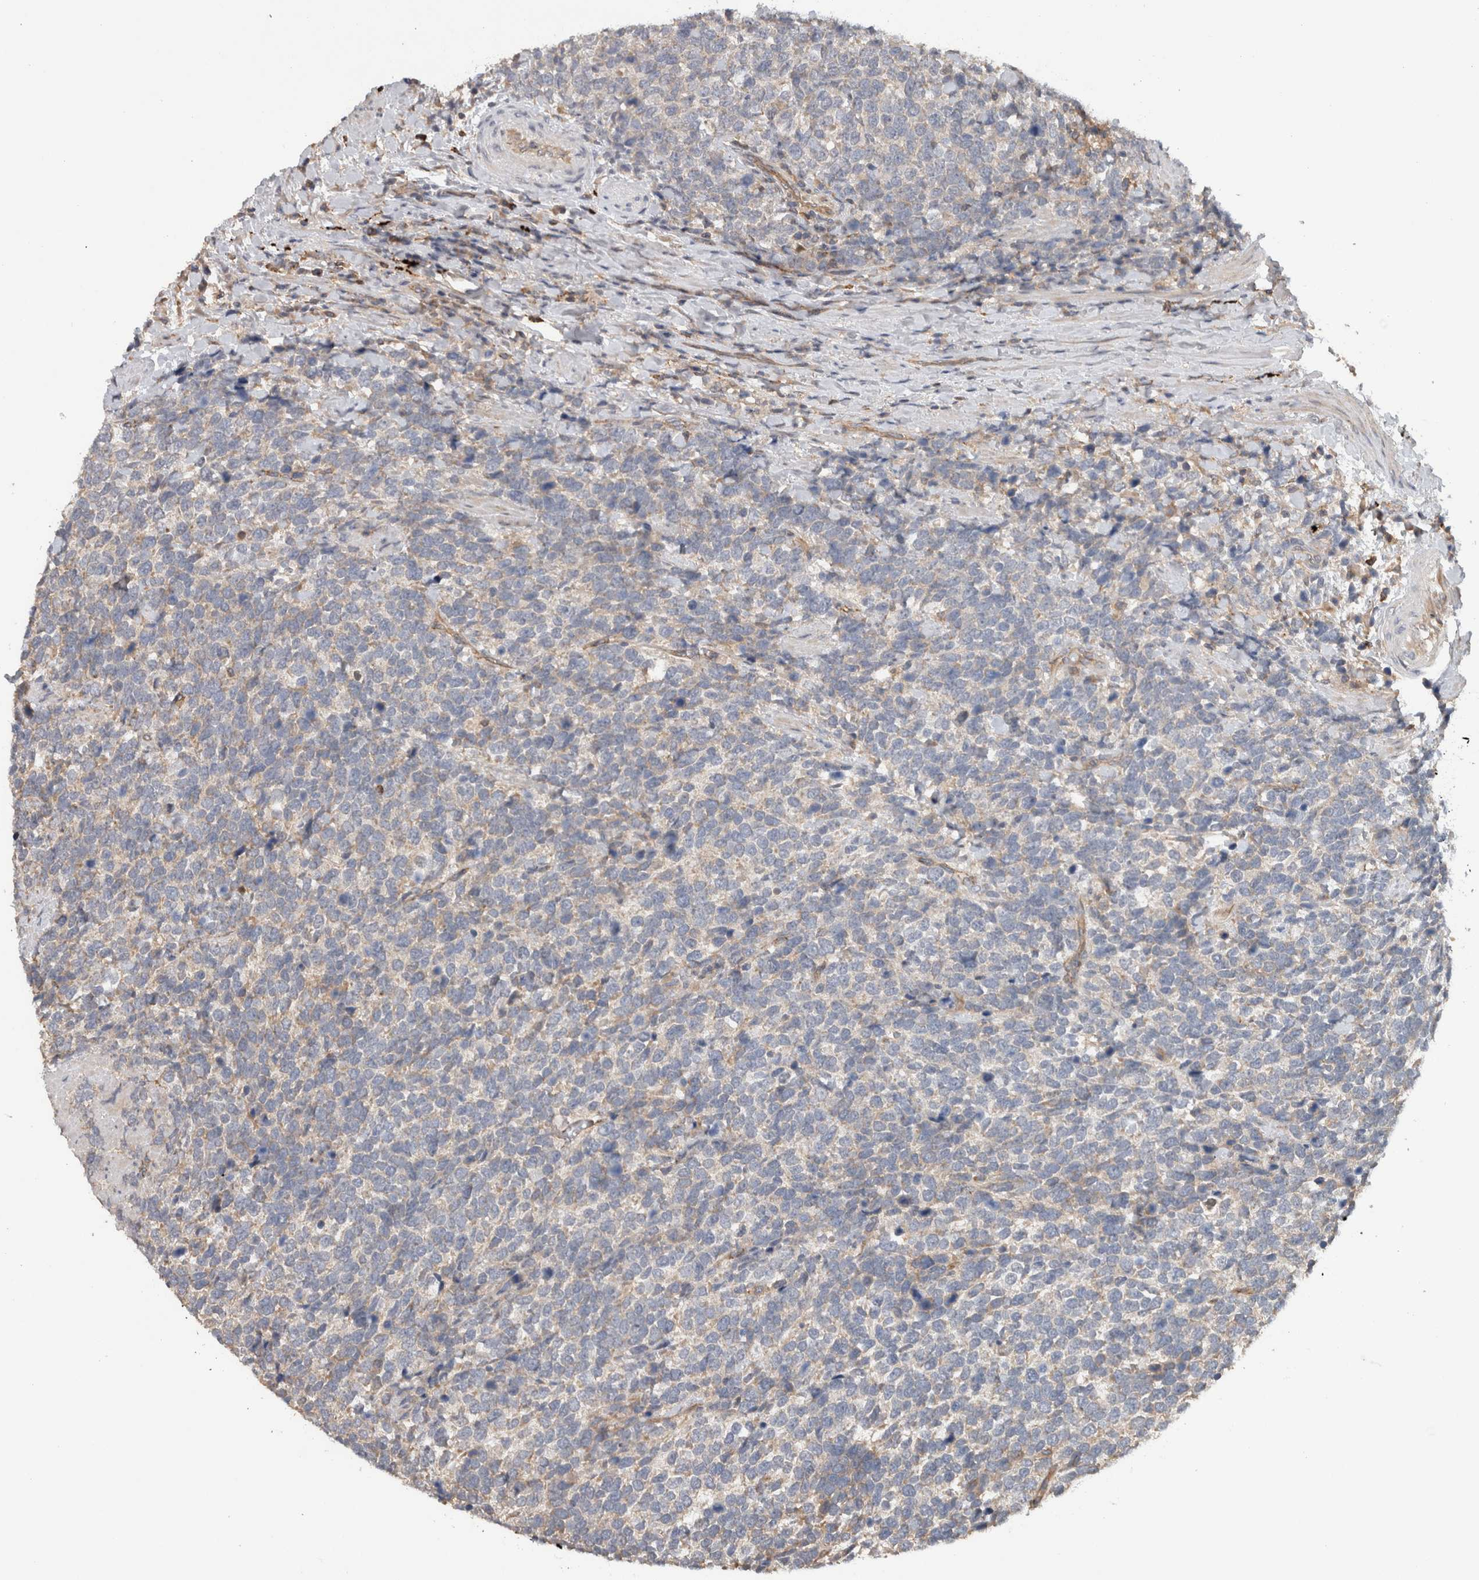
{"staining": {"intensity": "negative", "quantity": "none", "location": "none"}, "tissue": "urothelial cancer", "cell_type": "Tumor cells", "image_type": "cancer", "snomed": [{"axis": "morphology", "description": "Urothelial carcinoma, High grade"}, {"axis": "topography", "description": "Urinary bladder"}], "caption": "Micrograph shows no protein expression in tumor cells of urothelial cancer tissue.", "gene": "TARBP1", "patient": {"sex": "female", "age": 82}}